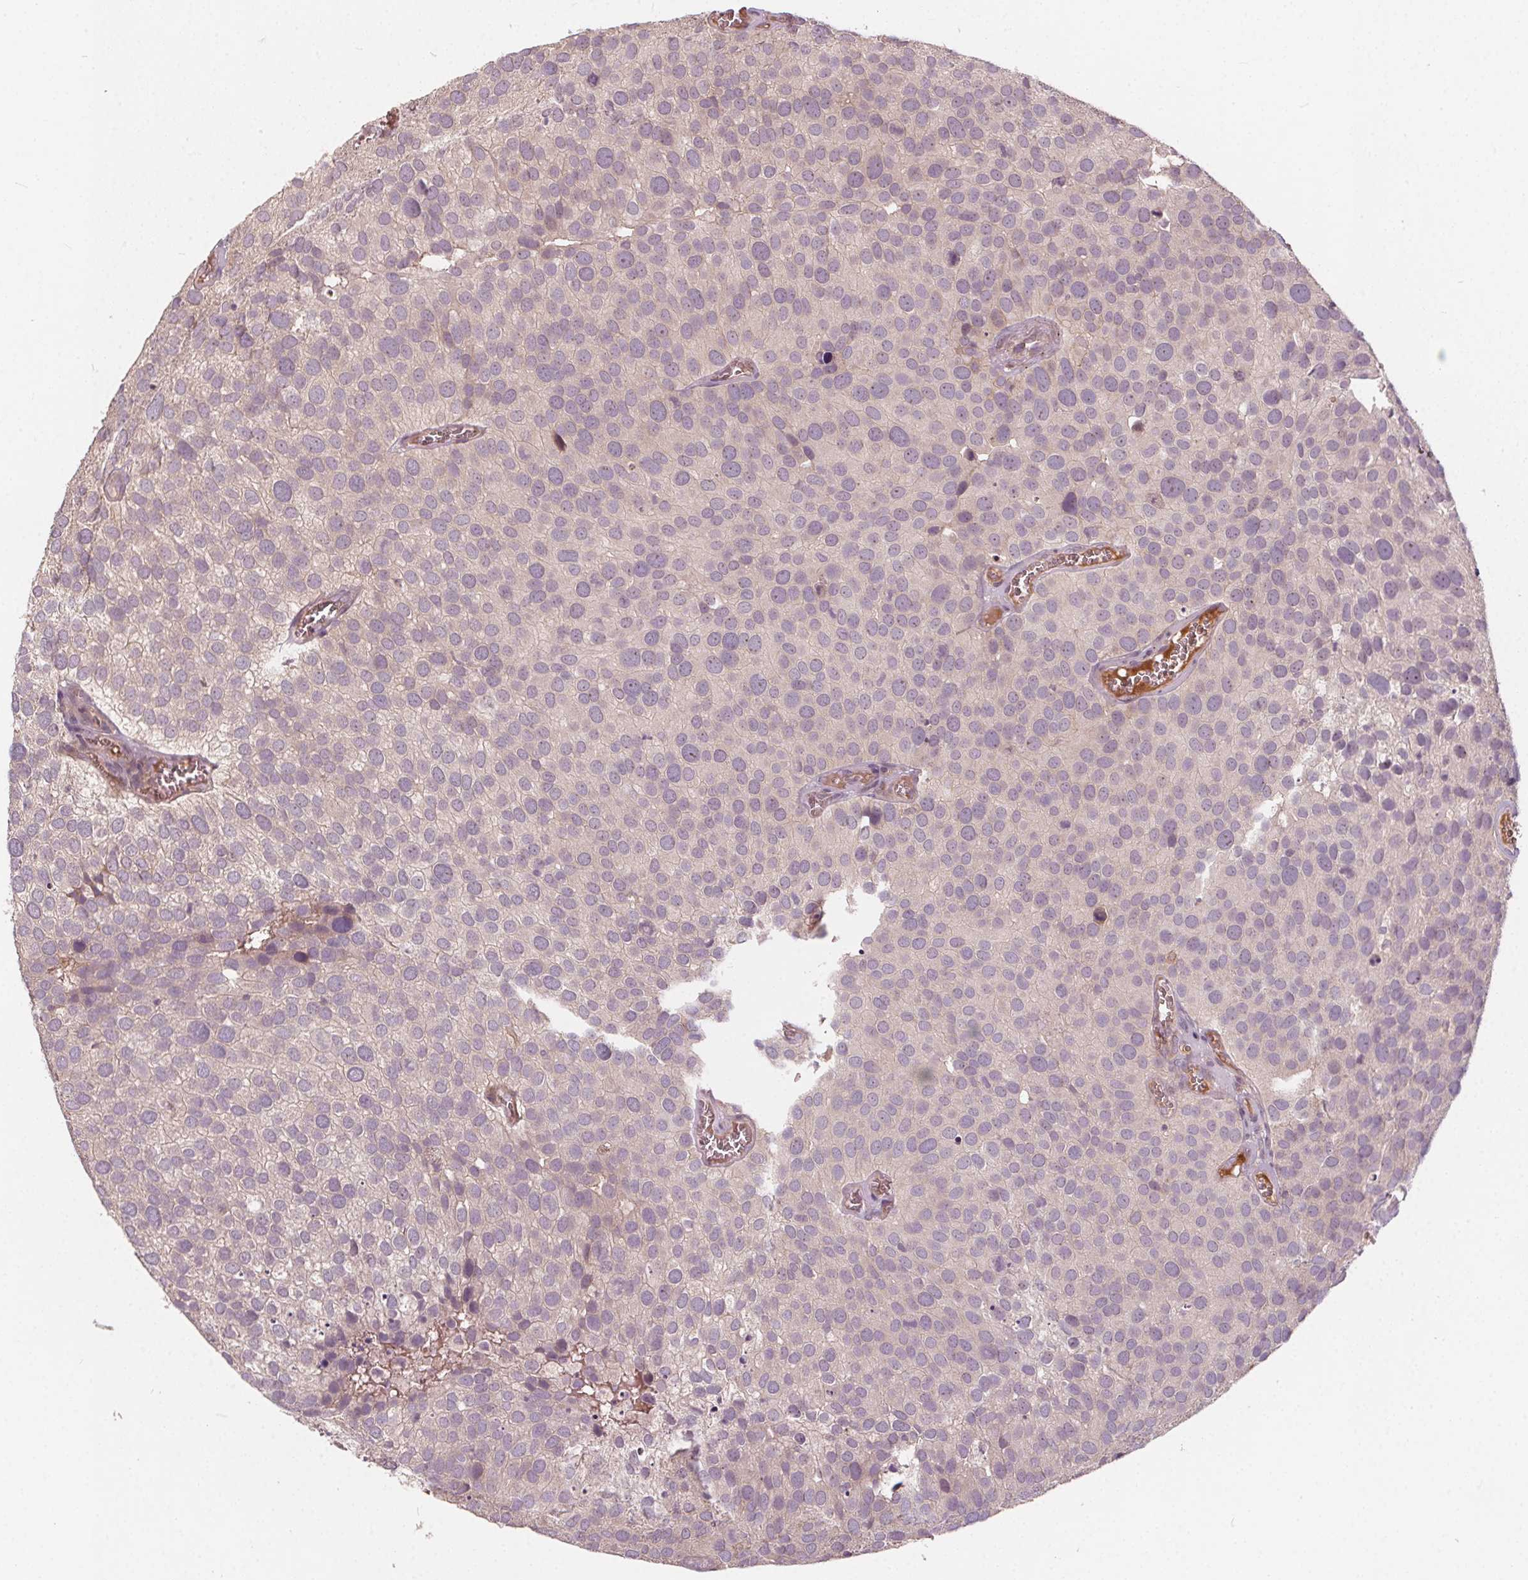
{"staining": {"intensity": "negative", "quantity": "none", "location": "none"}, "tissue": "urothelial cancer", "cell_type": "Tumor cells", "image_type": "cancer", "snomed": [{"axis": "morphology", "description": "Urothelial carcinoma, Low grade"}, {"axis": "topography", "description": "Urinary bladder"}], "caption": "DAB (3,3'-diaminobenzidine) immunohistochemical staining of urothelial cancer displays no significant expression in tumor cells. (DAB immunohistochemistry visualized using brightfield microscopy, high magnification).", "gene": "IPO13", "patient": {"sex": "female", "age": 69}}